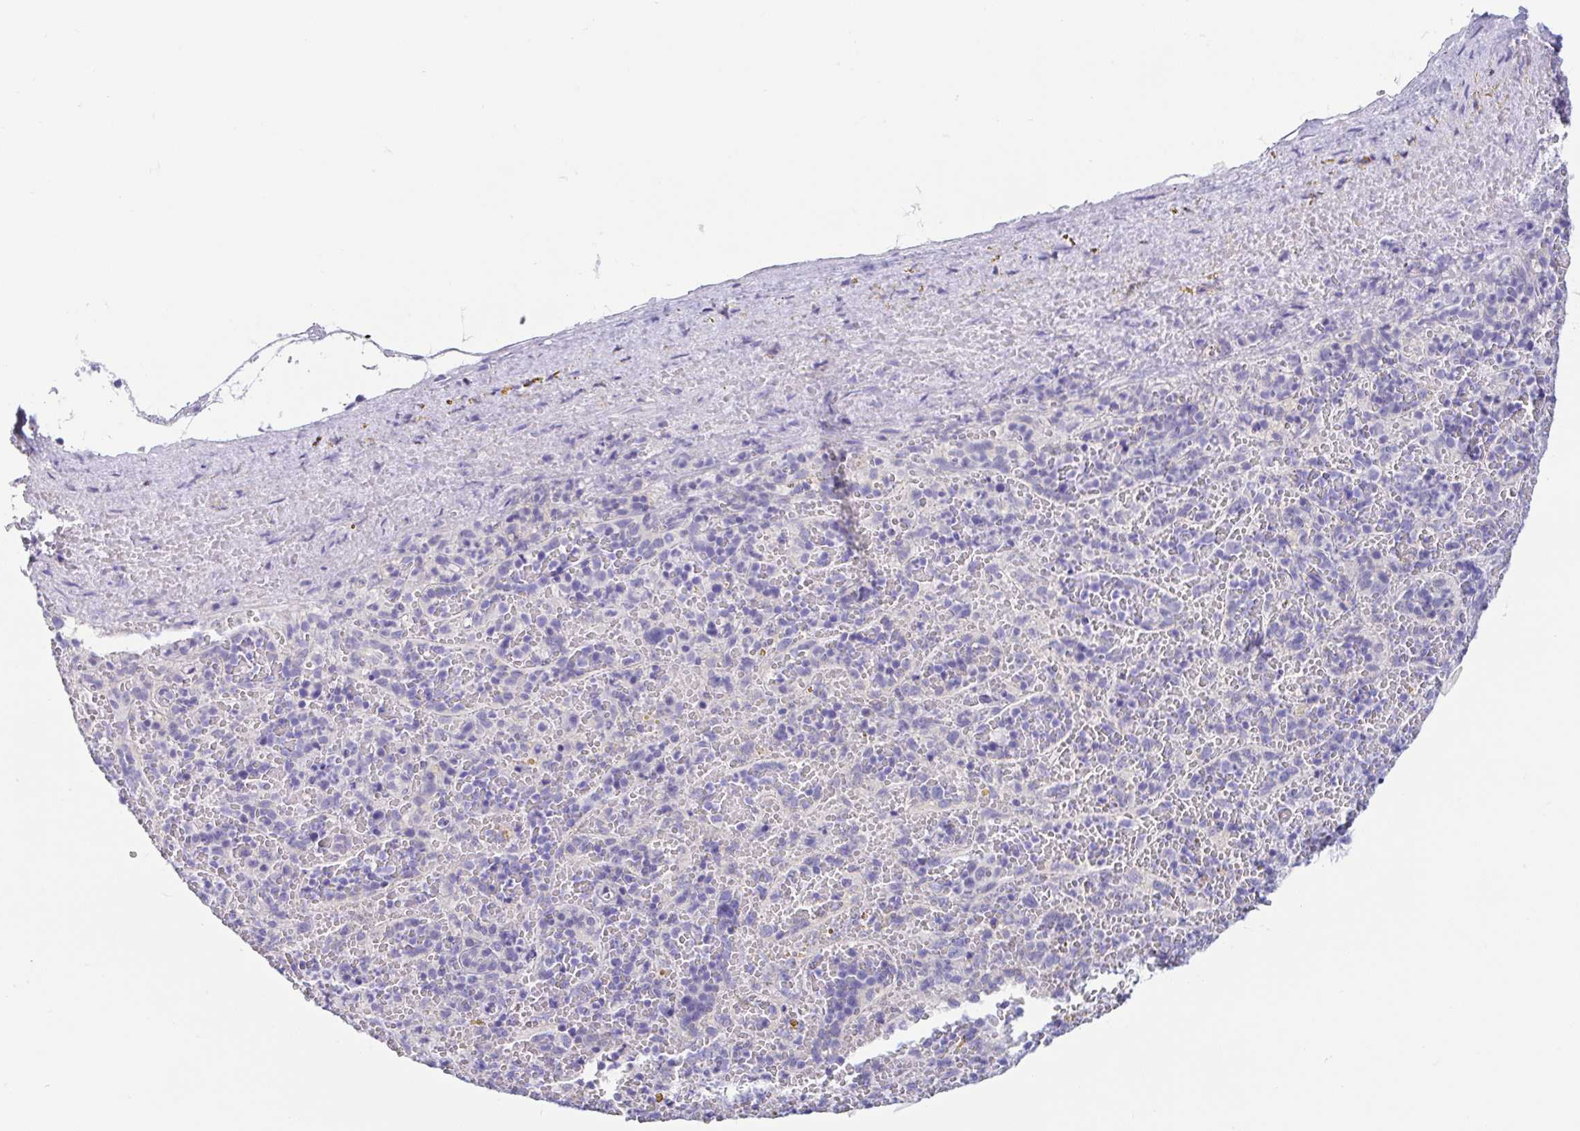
{"staining": {"intensity": "negative", "quantity": "none", "location": "none"}, "tissue": "spleen", "cell_type": "Cells in red pulp", "image_type": "normal", "snomed": [{"axis": "morphology", "description": "Normal tissue, NOS"}, {"axis": "topography", "description": "Spleen"}], "caption": "This histopathology image is of unremarkable spleen stained with immunohistochemistry to label a protein in brown with the nuclei are counter-stained blue. There is no positivity in cells in red pulp.", "gene": "TREH", "patient": {"sex": "female", "age": 50}}